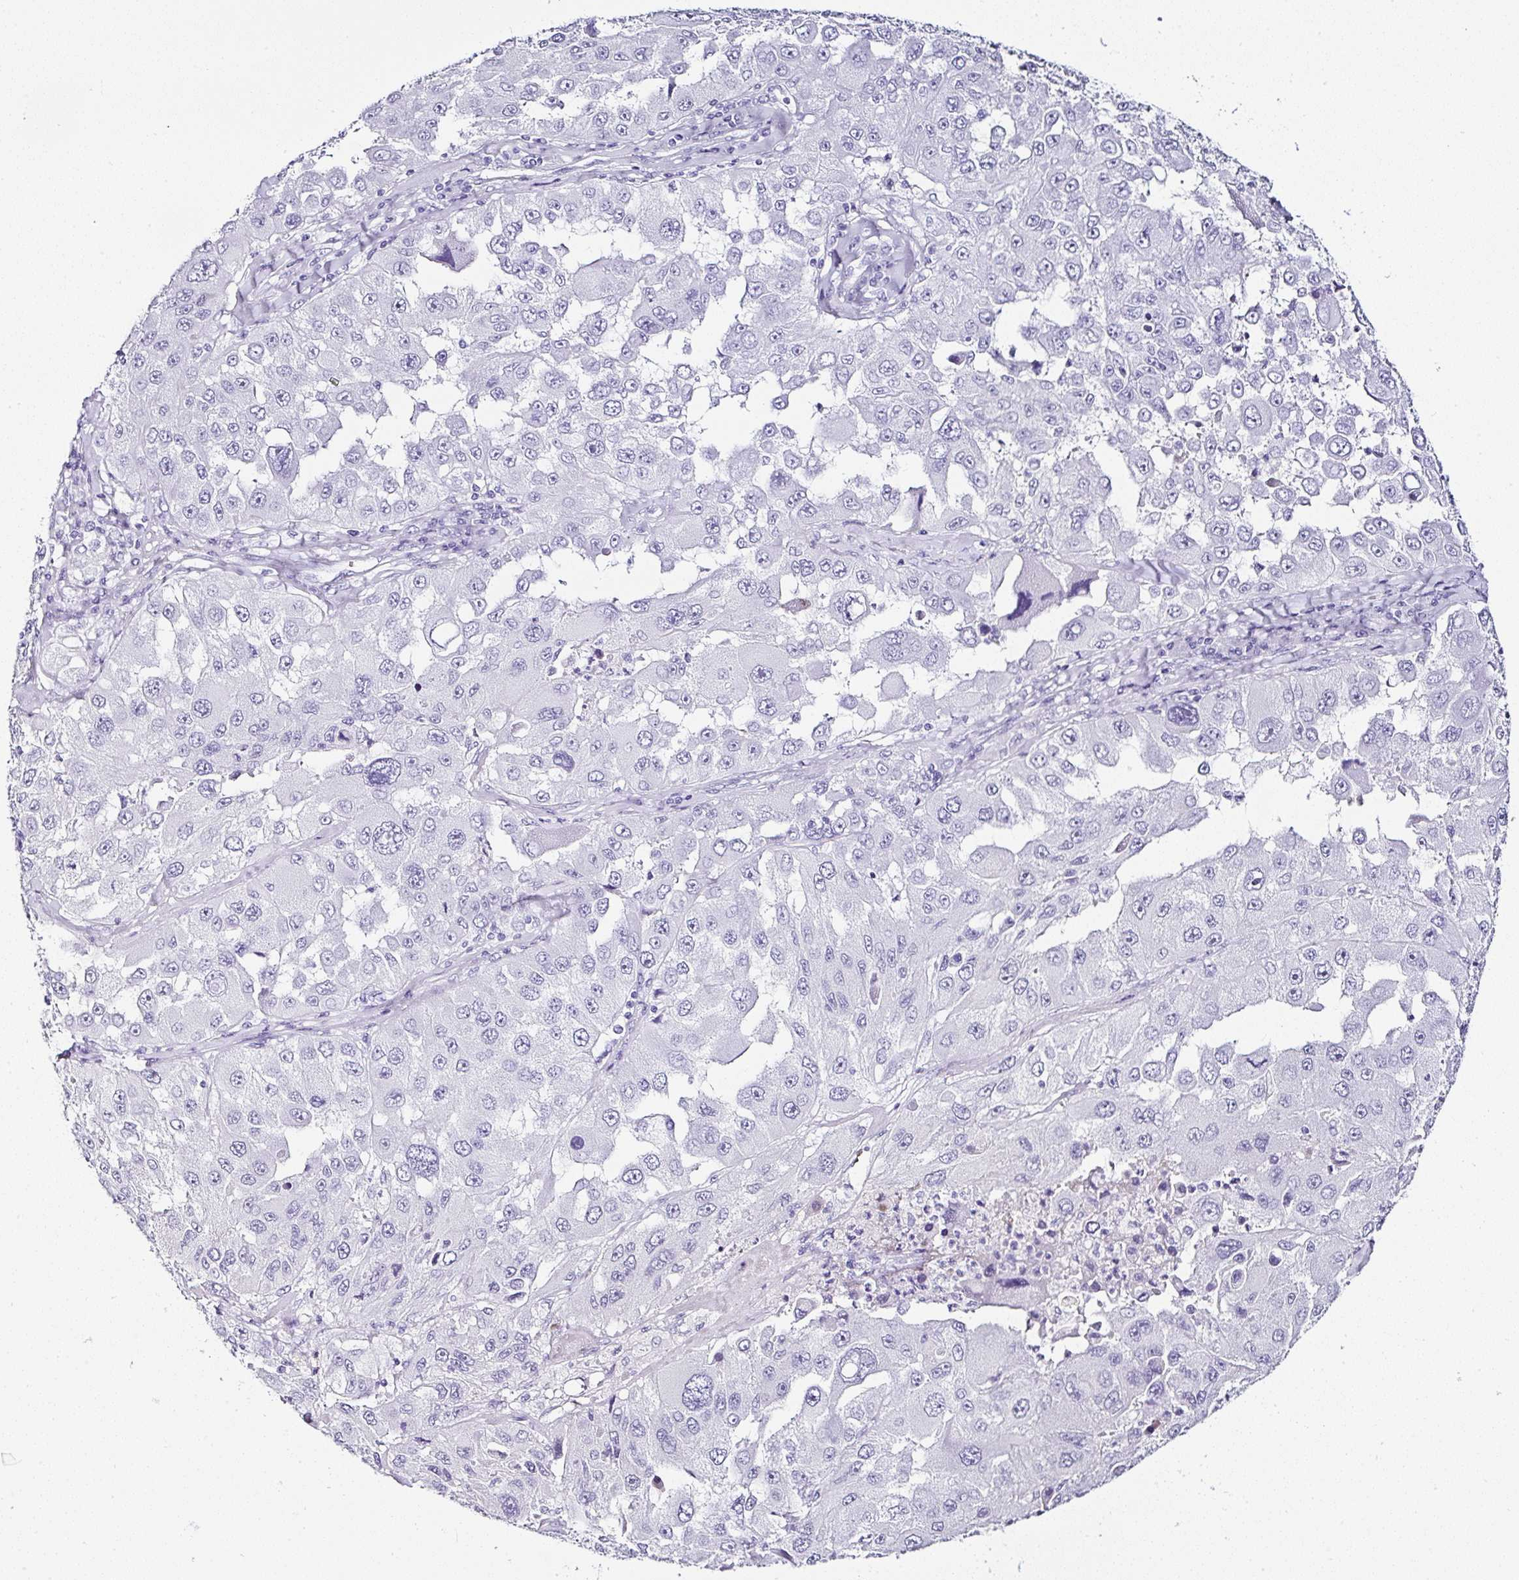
{"staining": {"intensity": "negative", "quantity": "none", "location": "none"}, "tissue": "melanoma", "cell_type": "Tumor cells", "image_type": "cancer", "snomed": [{"axis": "morphology", "description": "Malignant melanoma, Metastatic site"}, {"axis": "topography", "description": "Lymph node"}], "caption": "Tumor cells are negative for brown protein staining in malignant melanoma (metastatic site).", "gene": "SERPINB3", "patient": {"sex": "male", "age": 62}}